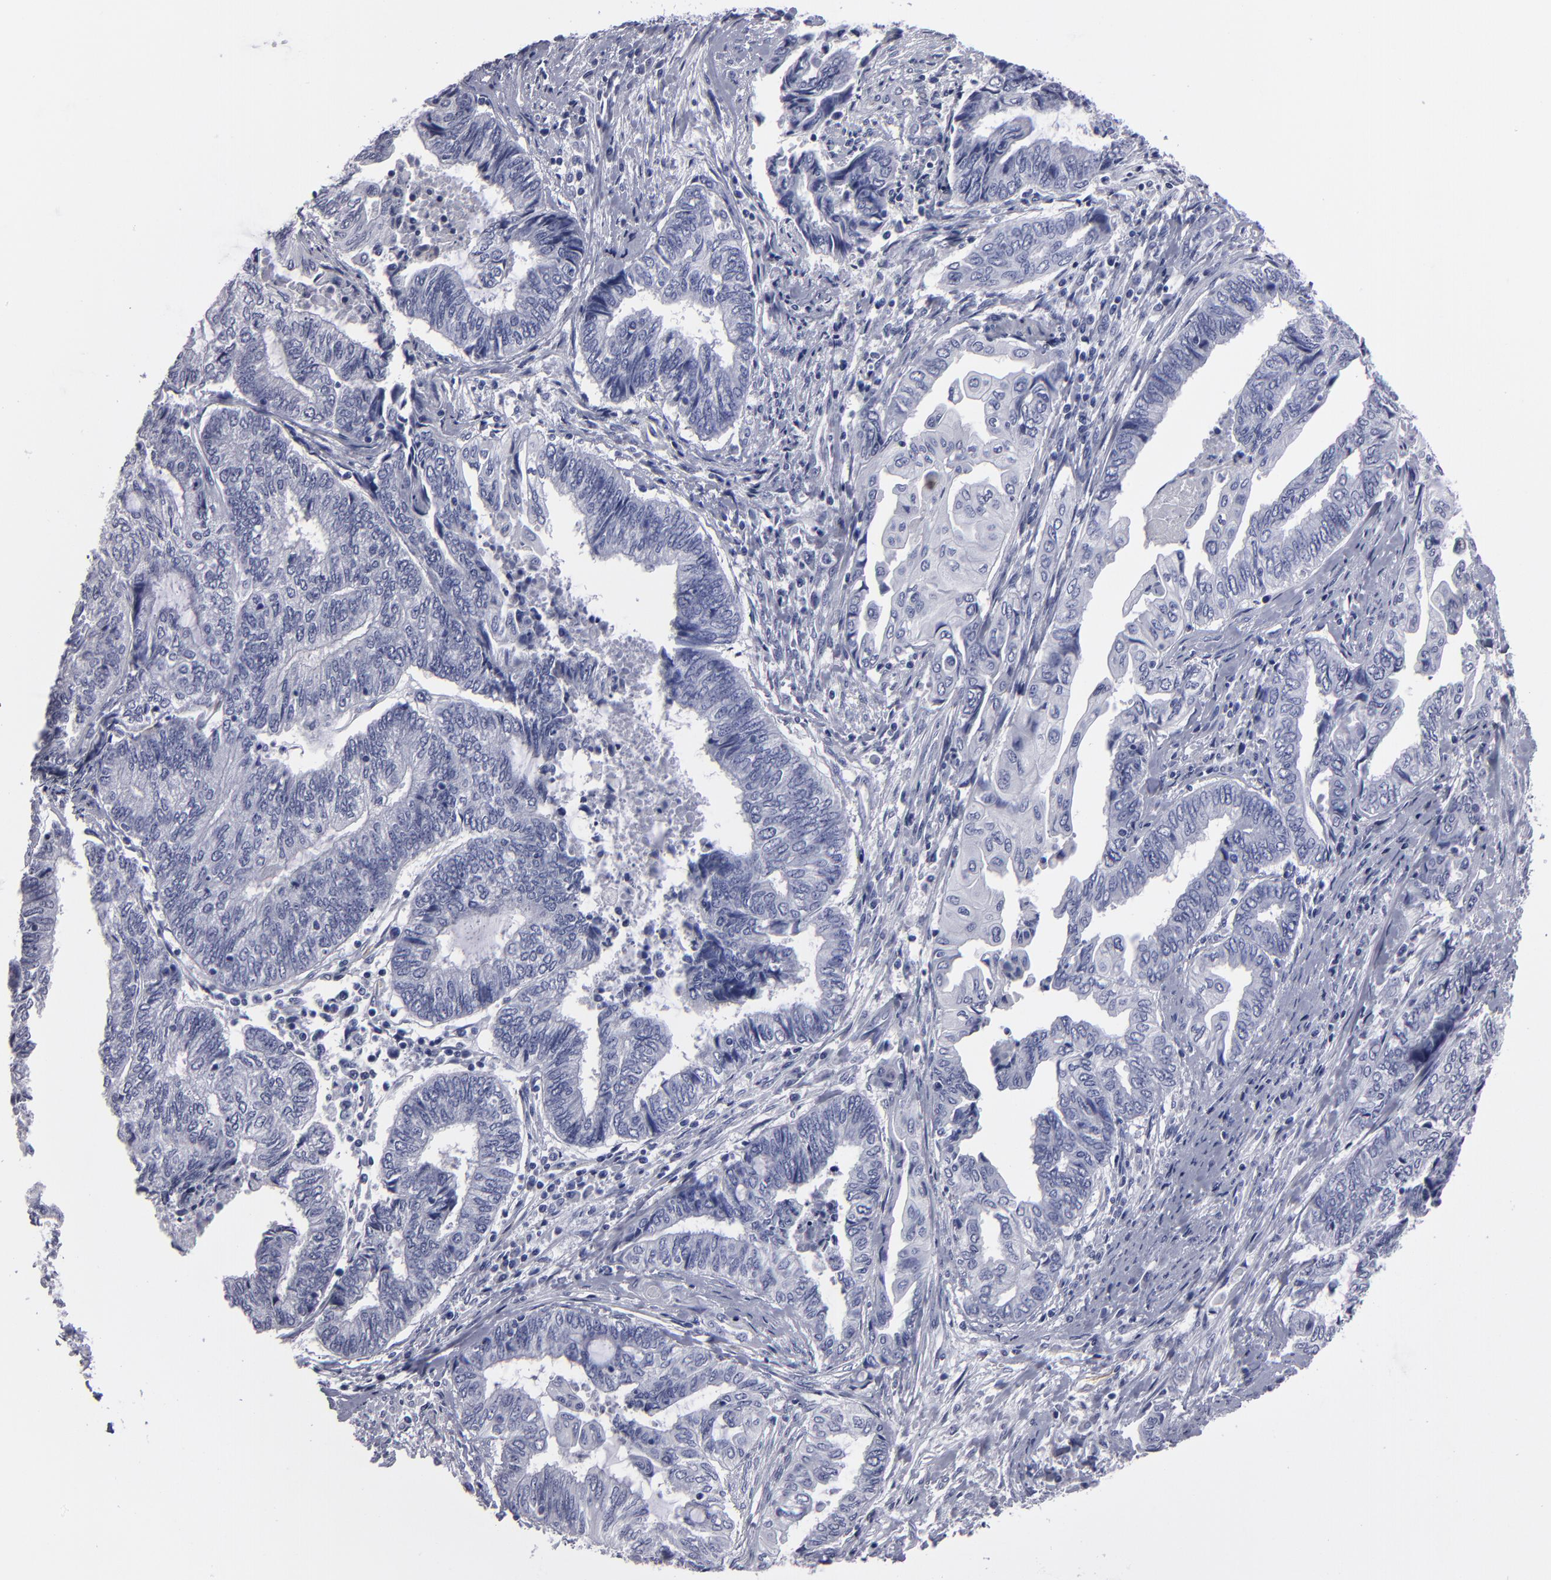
{"staining": {"intensity": "negative", "quantity": "none", "location": "none"}, "tissue": "endometrial cancer", "cell_type": "Tumor cells", "image_type": "cancer", "snomed": [{"axis": "morphology", "description": "Adenocarcinoma, NOS"}, {"axis": "topography", "description": "Uterus"}, {"axis": "topography", "description": "Endometrium"}], "caption": "IHC photomicrograph of neoplastic tissue: endometrial cancer (adenocarcinoma) stained with DAB (3,3'-diaminobenzidine) displays no significant protein positivity in tumor cells.", "gene": "CADM3", "patient": {"sex": "female", "age": 70}}